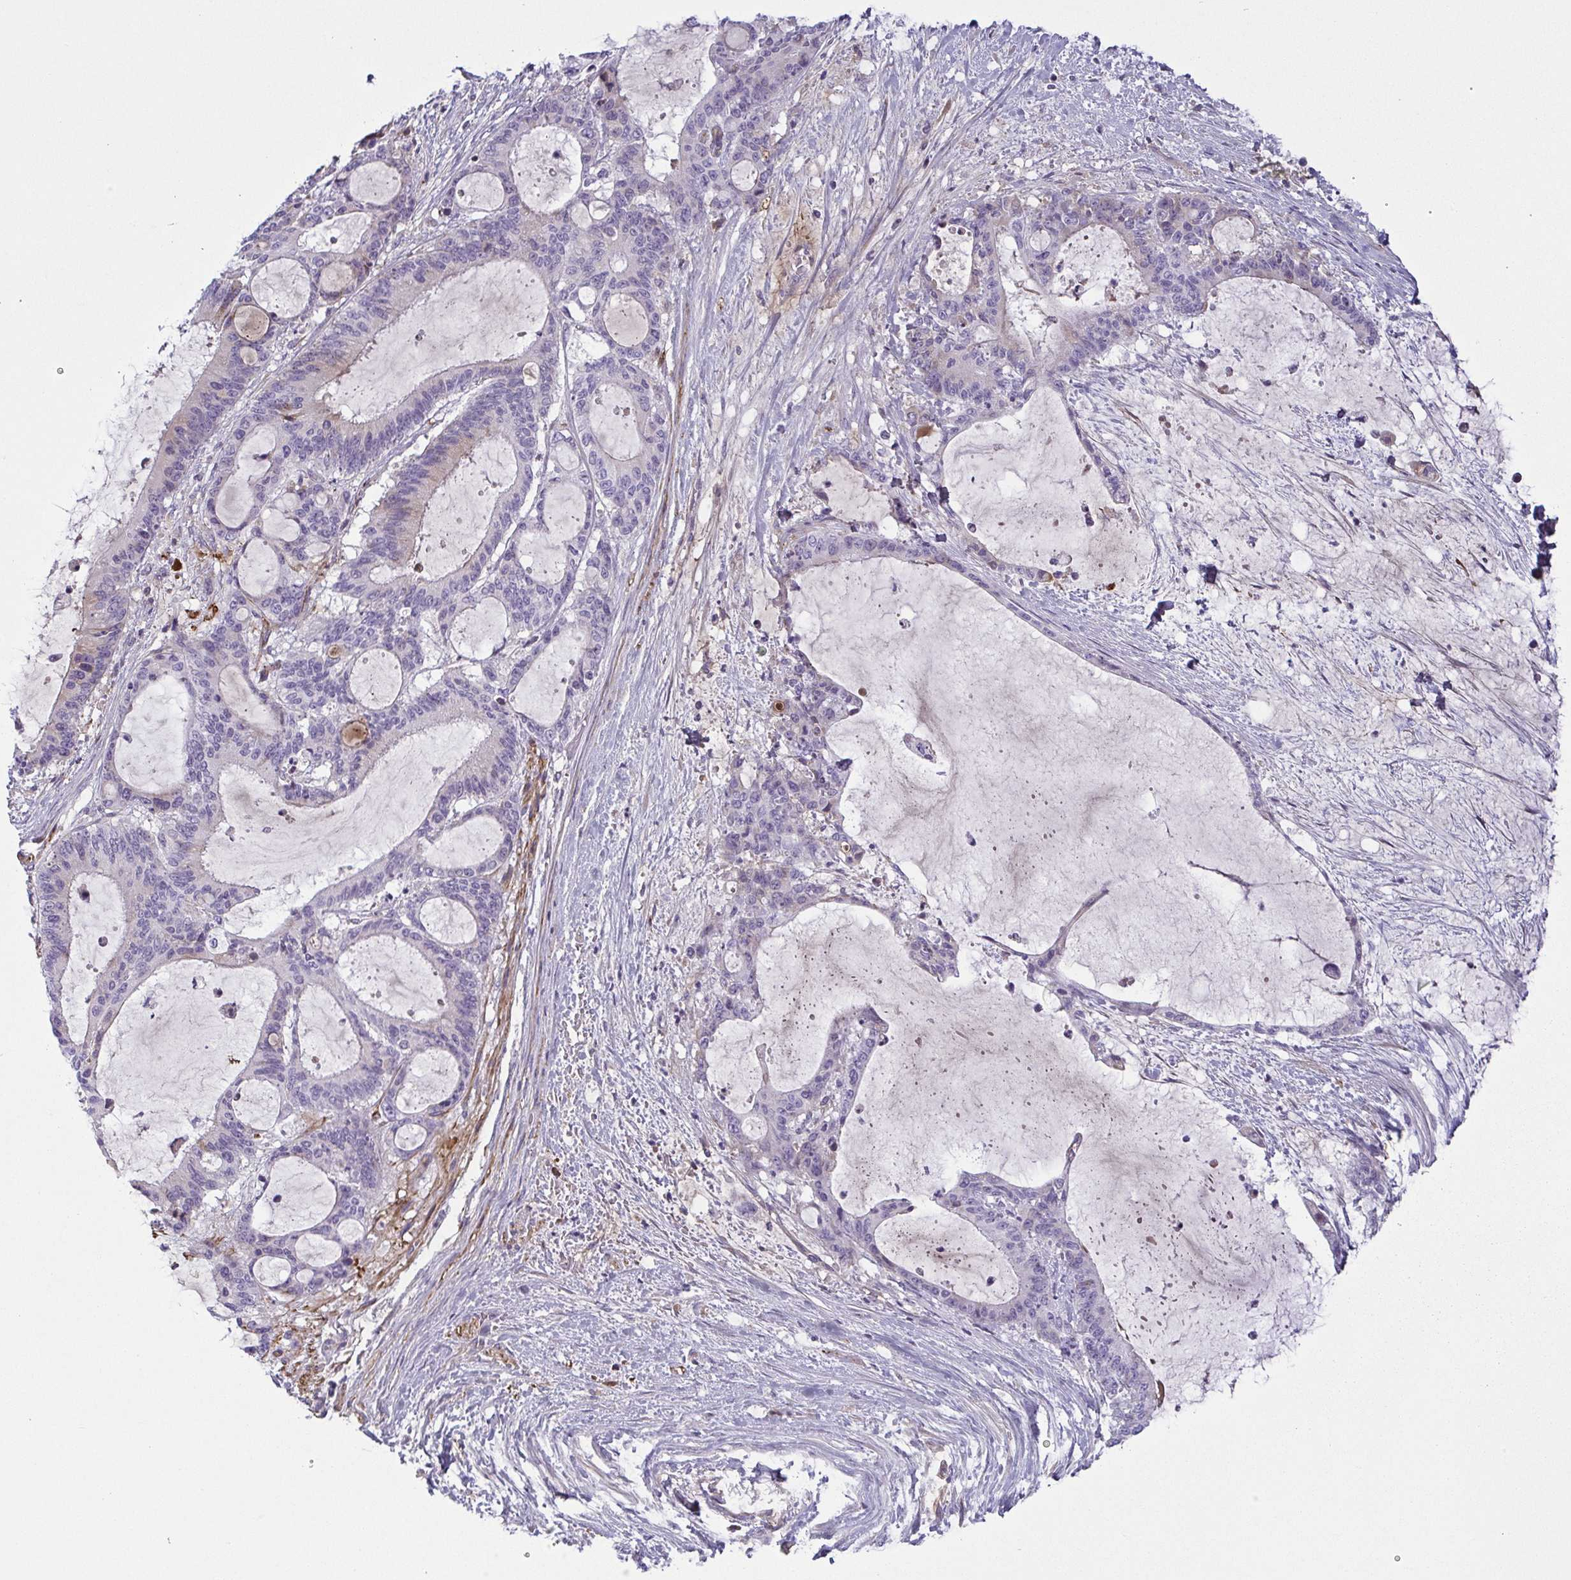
{"staining": {"intensity": "negative", "quantity": "none", "location": "none"}, "tissue": "liver cancer", "cell_type": "Tumor cells", "image_type": "cancer", "snomed": [{"axis": "morphology", "description": "Normal tissue, NOS"}, {"axis": "morphology", "description": "Cholangiocarcinoma"}, {"axis": "topography", "description": "Liver"}, {"axis": "topography", "description": "Peripheral nerve tissue"}], "caption": "Photomicrograph shows no protein expression in tumor cells of liver cancer (cholangiocarcinoma) tissue.", "gene": "ECM1", "patient": {"sex": "female", "age": 73}}